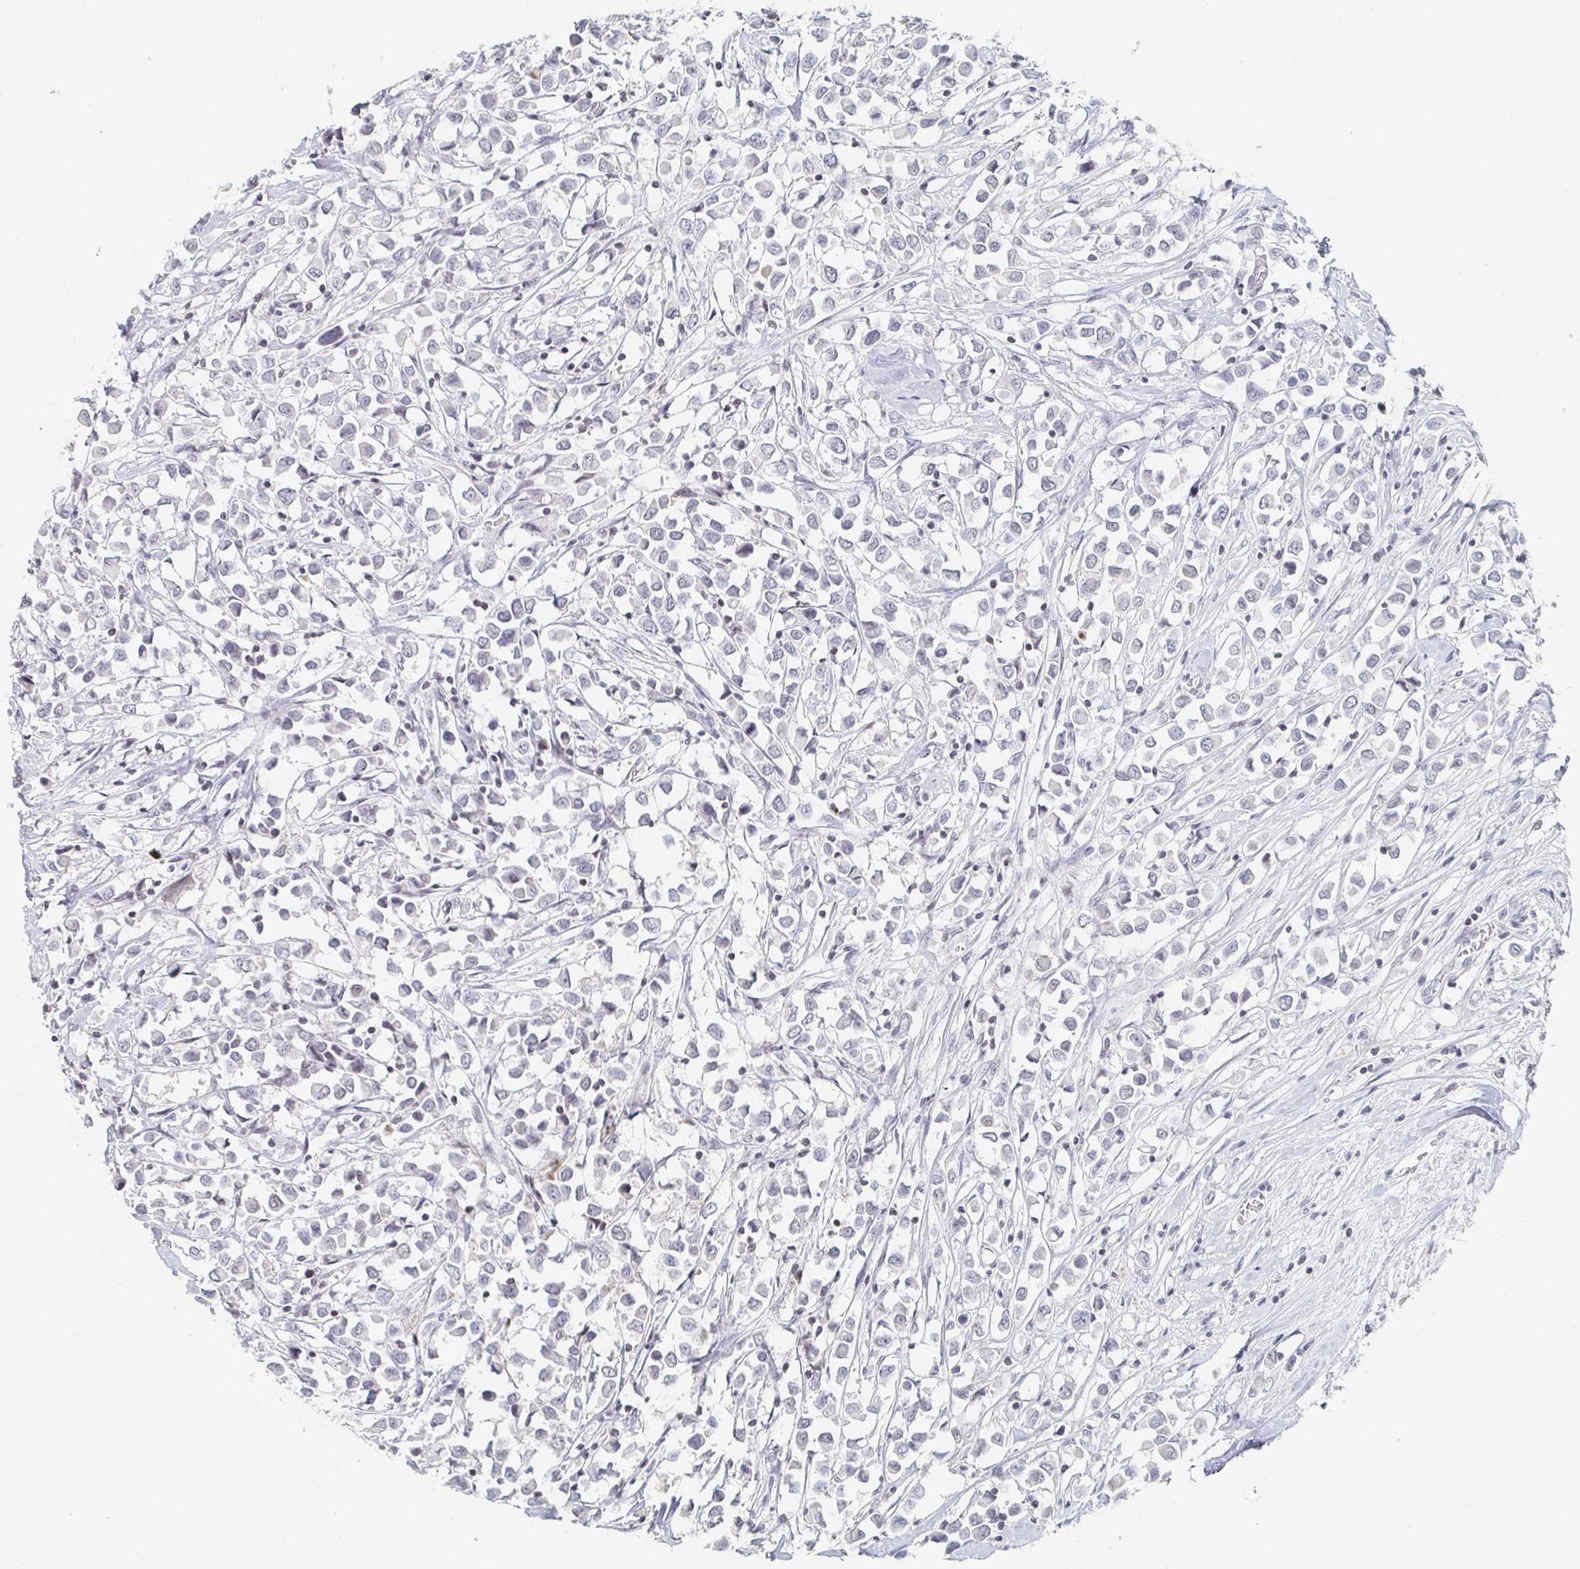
{"staining": {"intensity": "negative", "quantity": "none", "location": "none"}, "tissue": "breast cancer", "cell_type": "Tumor cells", "image_type": "cancer", "snomed": [{"axis": "morphology", "description": "Duct carcinoma"}, {"axis": "topography", "description": "Breast"}], "caption": "The IHC photomicrograph has no significant staining in tumor cells of breast intraductal carcinoma tissue.", "gene": "NME9", "patient": {"sex": "female", "age": 61}}